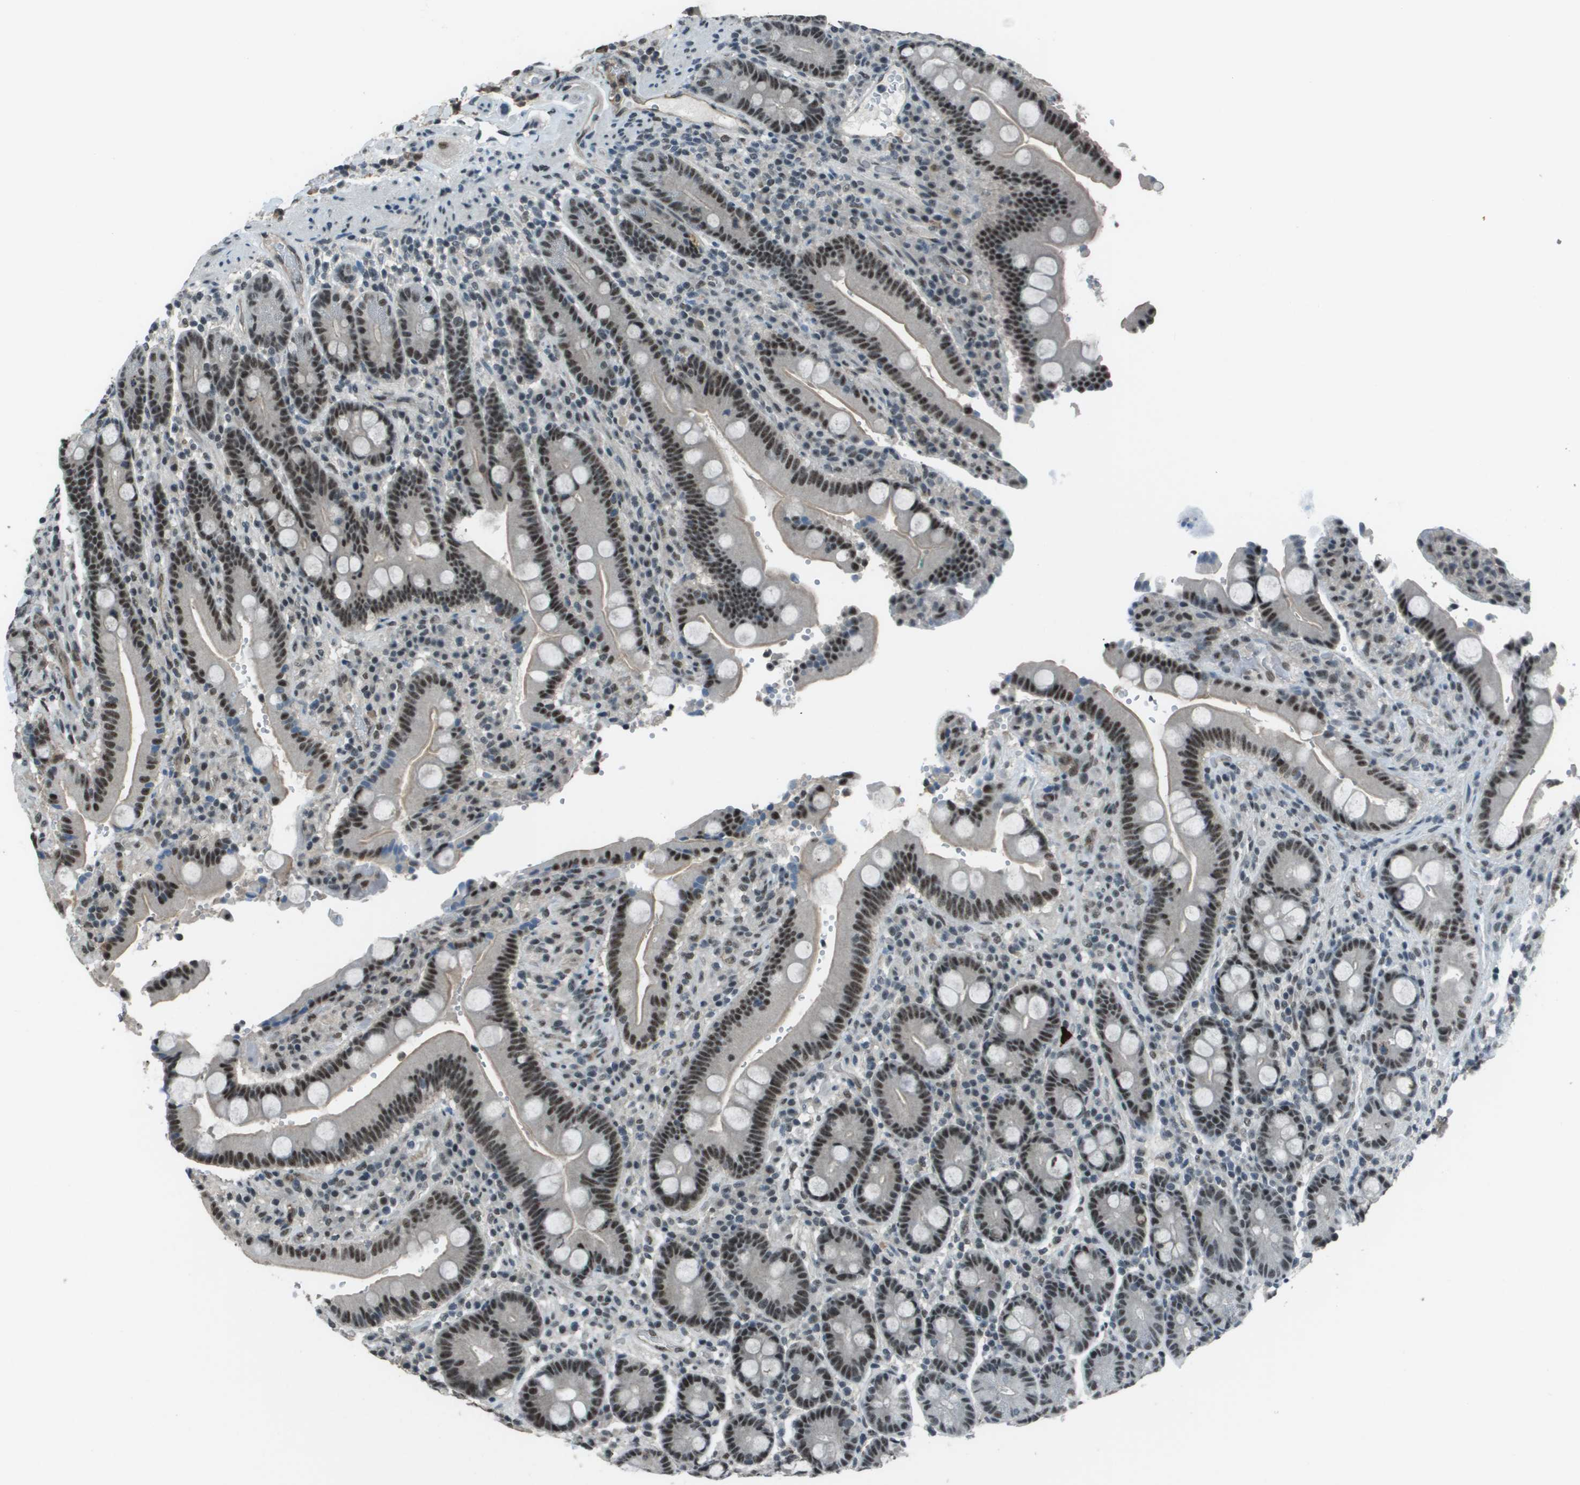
{"staining": {"intensity": "moderate", "quantity": ">75%", "location": "nuclear"}, "tissue": "duodenum", "cell_type": "Glandular cells", "image_type": "normal", "snomed": [{"axis": "morphology", "description": "Normal tissue, NOS"}, {"axis": "topography", "description": "Small intestine, NOS"}], "caption": "A brown stain shows moderate nuclear positivity of a protein in glandular cells of unremarkable duodenum. (Stains: DAB in brown, nuclei in blue, Microscopy: brightfield microscopy at high magnification).", "gene": "DEPDC1", "patient": {"sex": "female", "age": 71}}